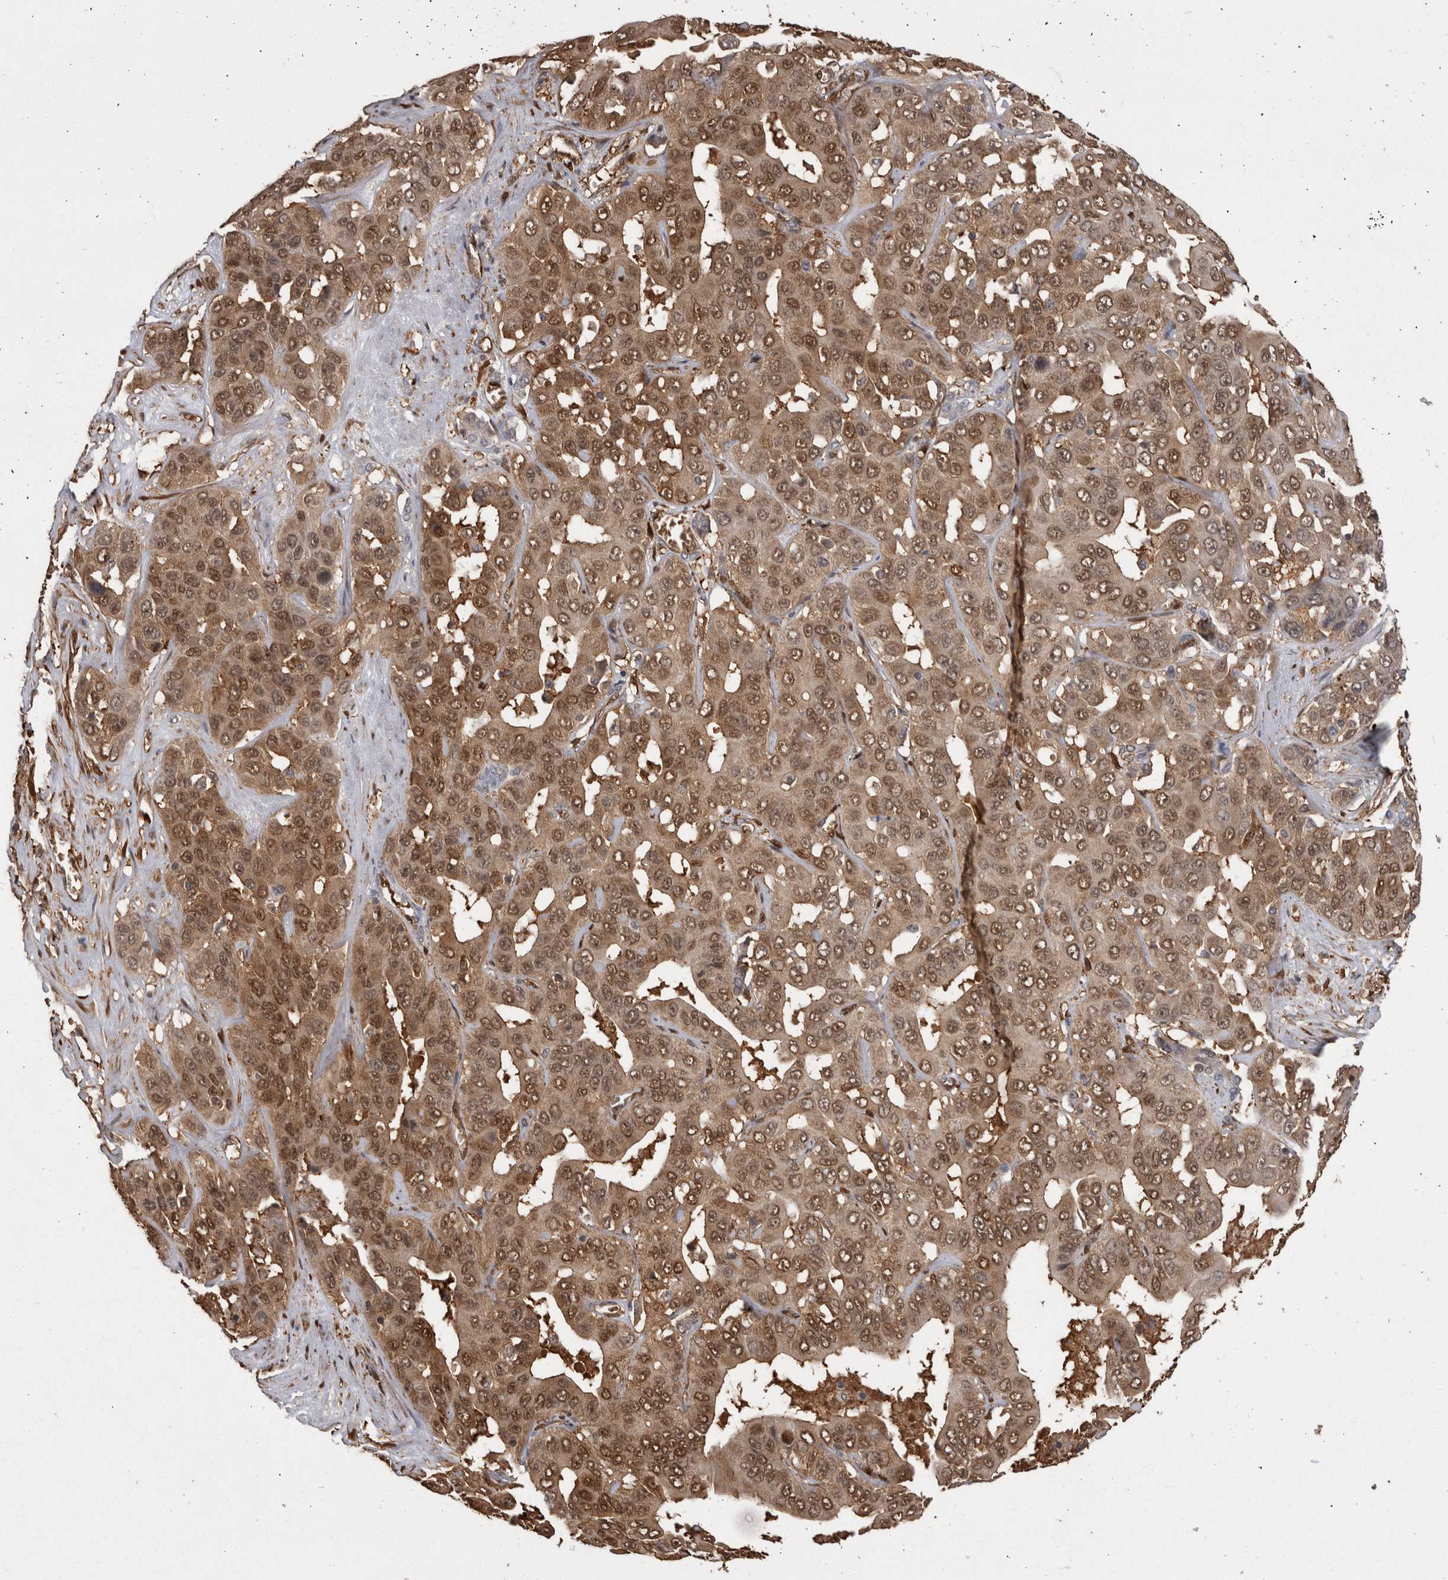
{"staining": {"intensity": "moderate", "quantity": ">75%", "location": "cytoplasmic/membranous,nuclear"}, "tissue": "liver cancer", "cell_type": "Tumor cells", "image_type": "cancer", "snomed": [{"axis": "morphology", "description": "Cholangiocarcinoma"}, {"axis": "topography", "description": "Liver"}], "caption": "A histopathology image of liver cancer (cholangiocarcinoma) stained for a protein reveals moderate cytoplasmic/membranous and nuclear brown staining in tumor cells.", "gene": "LXN", "patient": {"sex": "female", "age": 52}}